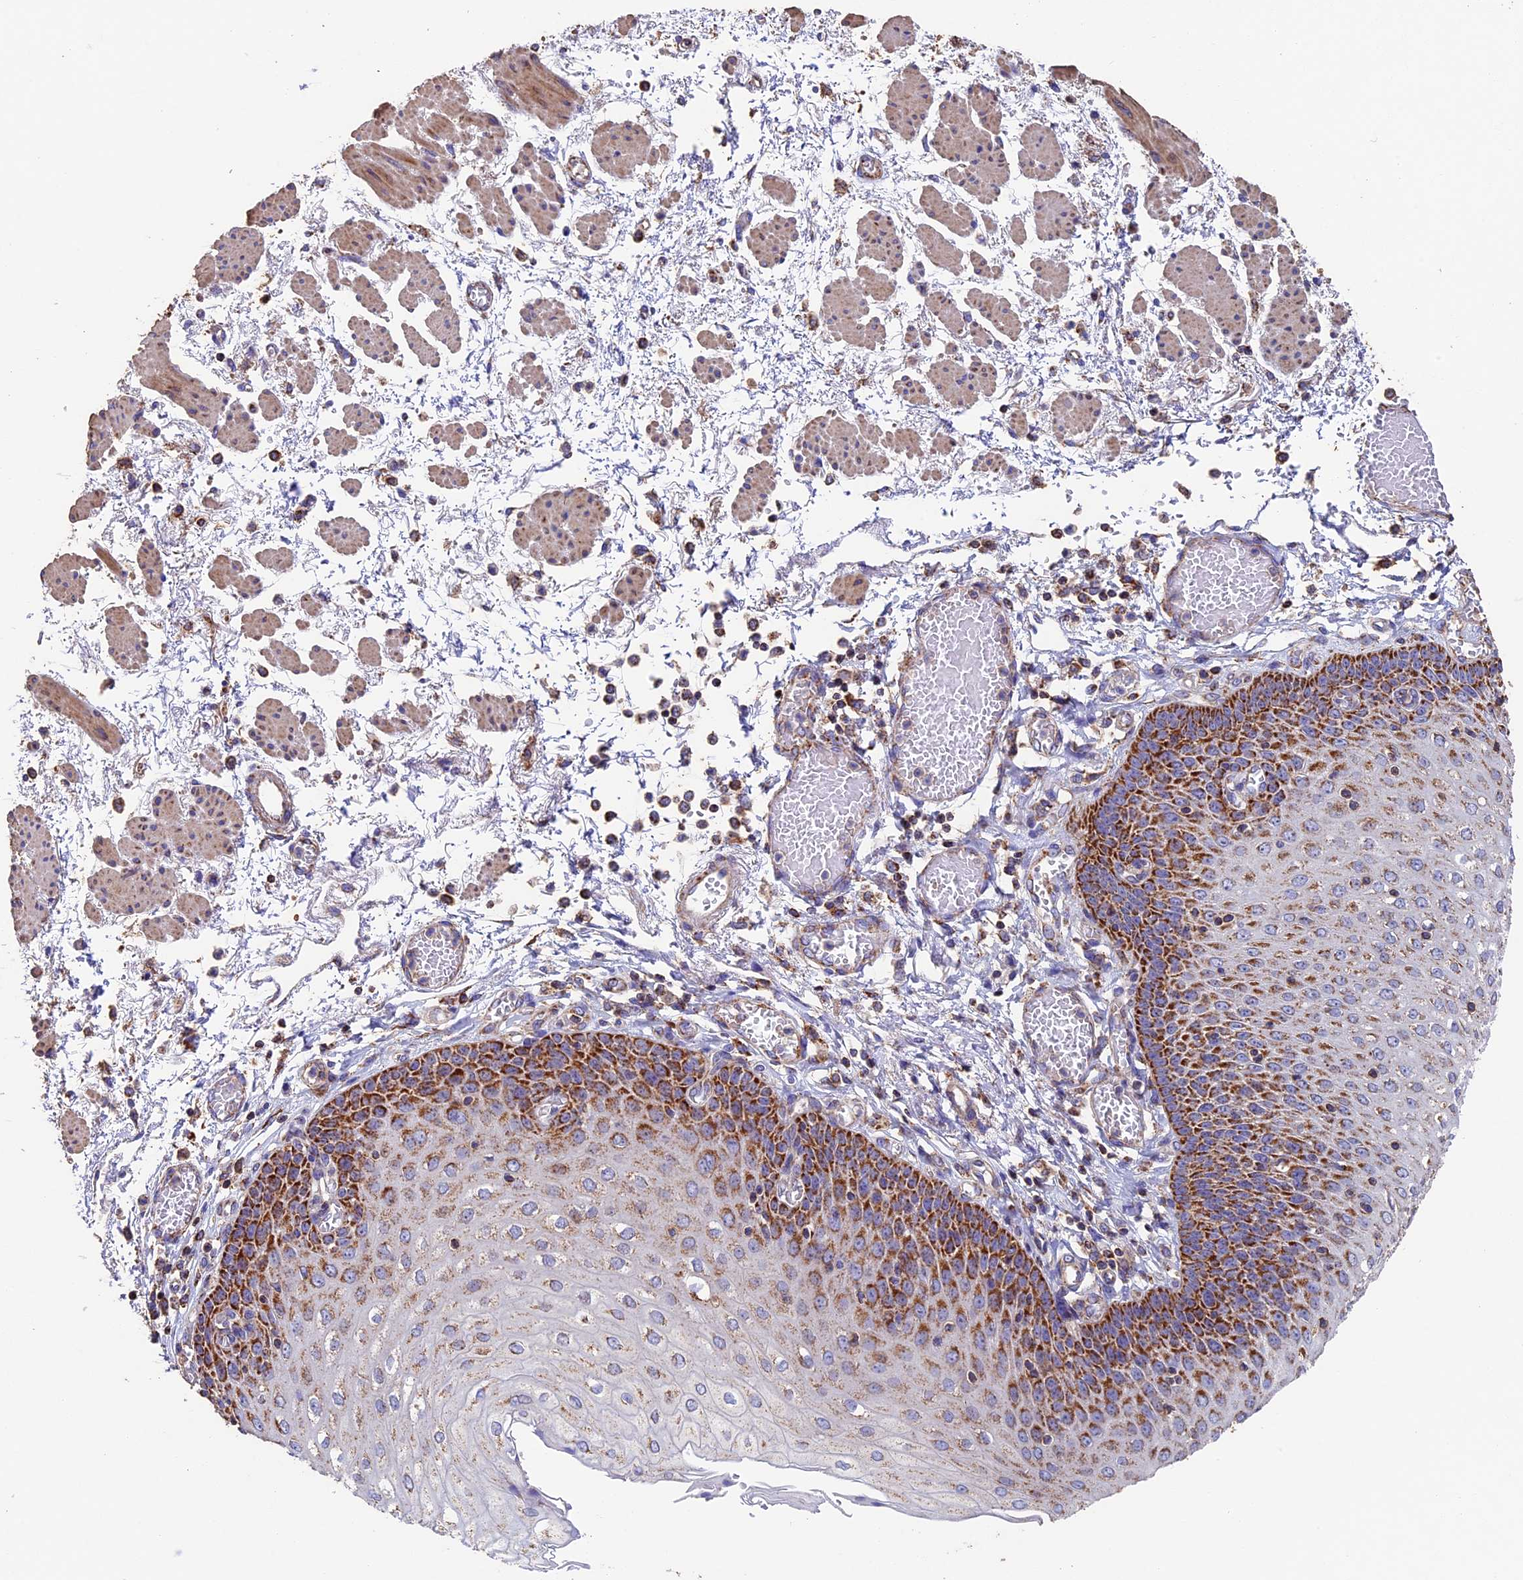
{"staining": {"intensity": "strong", "quantity": ">75%", "location": "cytoplasmic/membranous"}, "tissue": "esophagus", "cell_type": "Squamous epithelial cells", "image_type": "normal", "snomed": [{"axis": "morphology", "description": "Normal tissue, NOS"}, {"axis": "topography", "description": "Esophagus"}], "caption": "Esophagus stained with DAB (3,3'-diaminobenzidine) IHC displays high levels of strong cytoplasmic/membranous expression in about >75% of squamous epithelial cells. The staining was performed using DAB (3,3'-diaminobenzidine) to visualize the protein expression in brown, while the nuclei were stained in blue with hematoxylin (Magnification: 20x).", "gene": "ADAT1", "patient": {"sex": "male", "age": 81}}